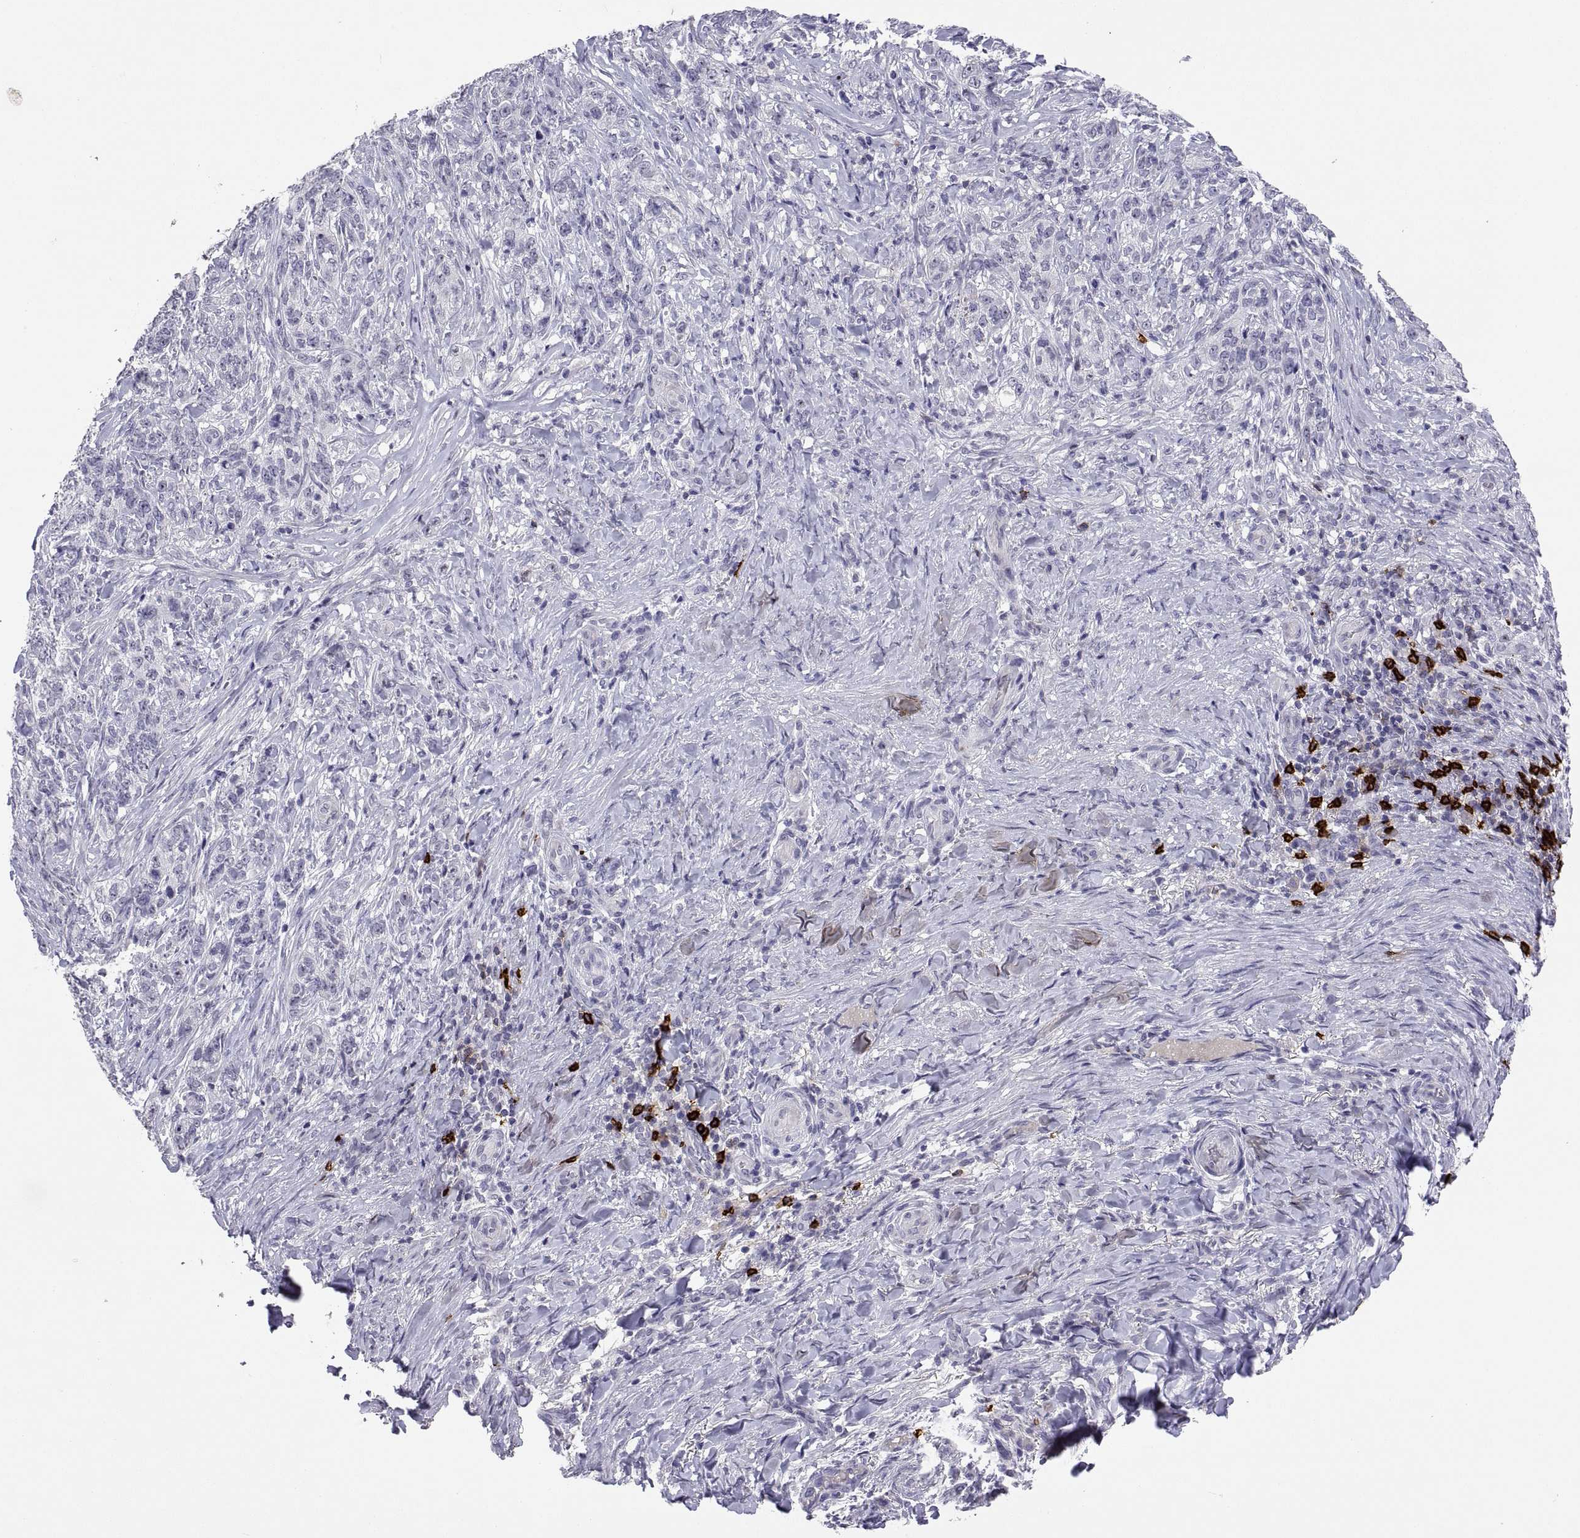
{"staining": {"intensity": "negative", "quantity": "none", "location": "none"}, "tissue": "skin cancer", "cell_type": "Tumor cells", "image_type": "cancer", "snomed": [{"axis": "morphology", "description": "Basal cell carcinoma"}, {"axis": "topography", "description": "Skin"}], "caption": "Skin cancer was stained to show a protein in brown. There is no significant staining in tumor cells. The staining was performed using DAB (3,3'-diaminobenzidine) to visualize the protein expression in brown, while the nuclei were stained in blue with hematoxylin (Magnification: 20x).", "gene": "MS4A1", "patient": {"sex": "female", "age": 69}}